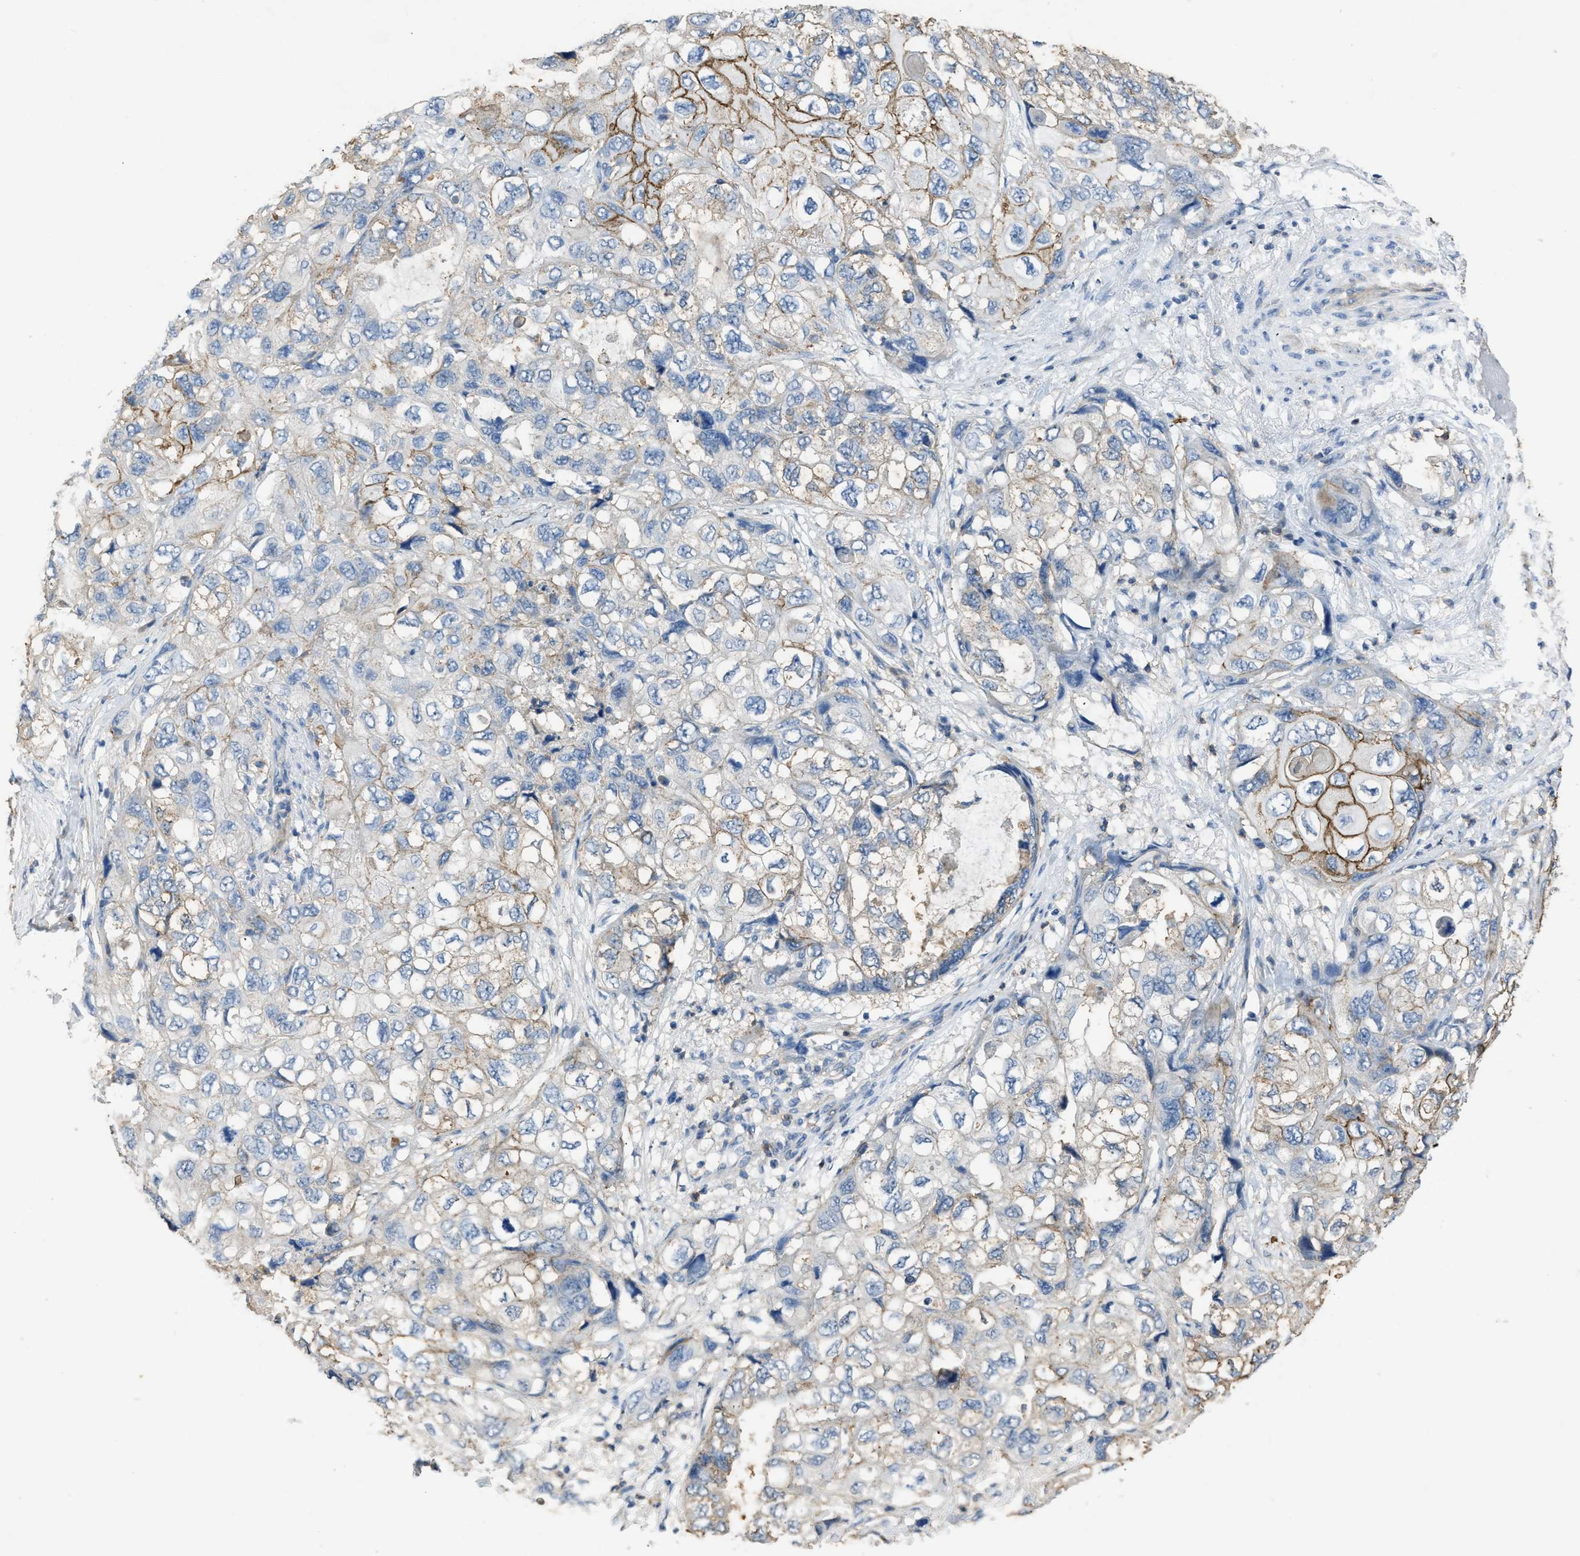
{"staining": {"intensity": "strong", "quantity": "25%-75%", "location": "cytoplasmic/membranous"}, "tissue": "lung cancer", "cell_type": "Tumor cells", "image_type": "cancer", "snomed": [{"axis": "morphology", "description": "Squamous cell carcinoma, NOS"}, {"axis": "topography", "description": "Lung"}], "caption": "Squamous cell carcinoma (lung) tissue shows strong cytoplasmic/membranous expression in about 25%-75% of tumor cells", "gene": "OR51E1", "patient": {"sex": "female", "age": 73}}